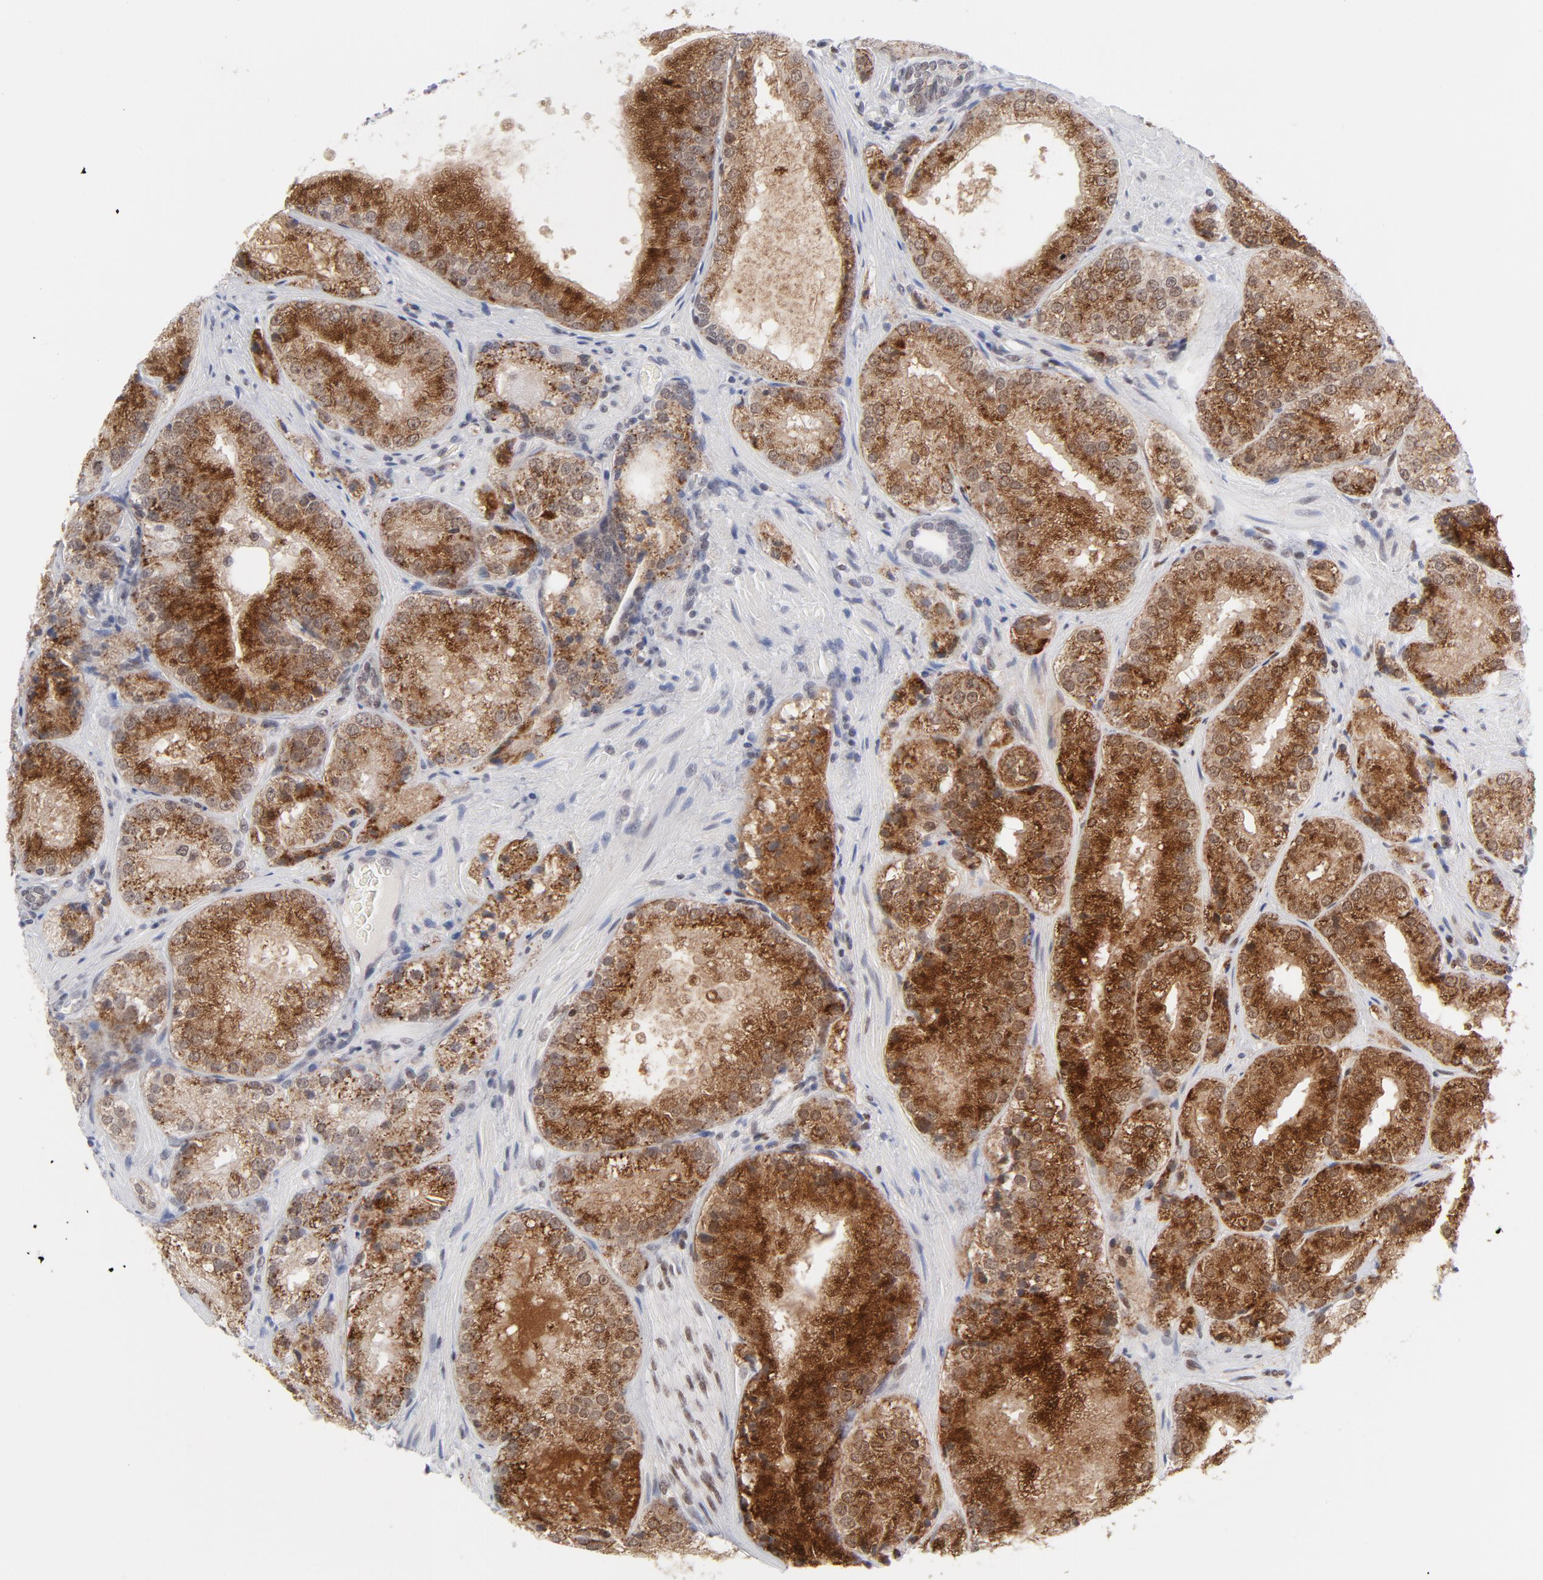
{"staining": {"intensity": "strong", "quantity": "25%-75%", "location": "cytoplasmic/membranous,nuclear"}, "tissue": "prostate cancer", "cell_type": "Tumor cells", "image_type": "cancer", "snomed": [{"axis": "morphology", "description": "Adenocarcinoma, Low grade"}, {"axis": "topography", "description": "Prostate"}], "caption": "Prostate low-grade adenocarcinoma tissue displays strong cytoplasmic/membranous and nuclear positivity in approximately 25%-75% of tumor cells Using DAB (3,3'-diaminobenzidine) (brown) and hematoxylin (blue) stains, captured at high magnification using brightfield microscopy.", "gene": "BAP1", "patient": {"sex": "male", "age": 60}}